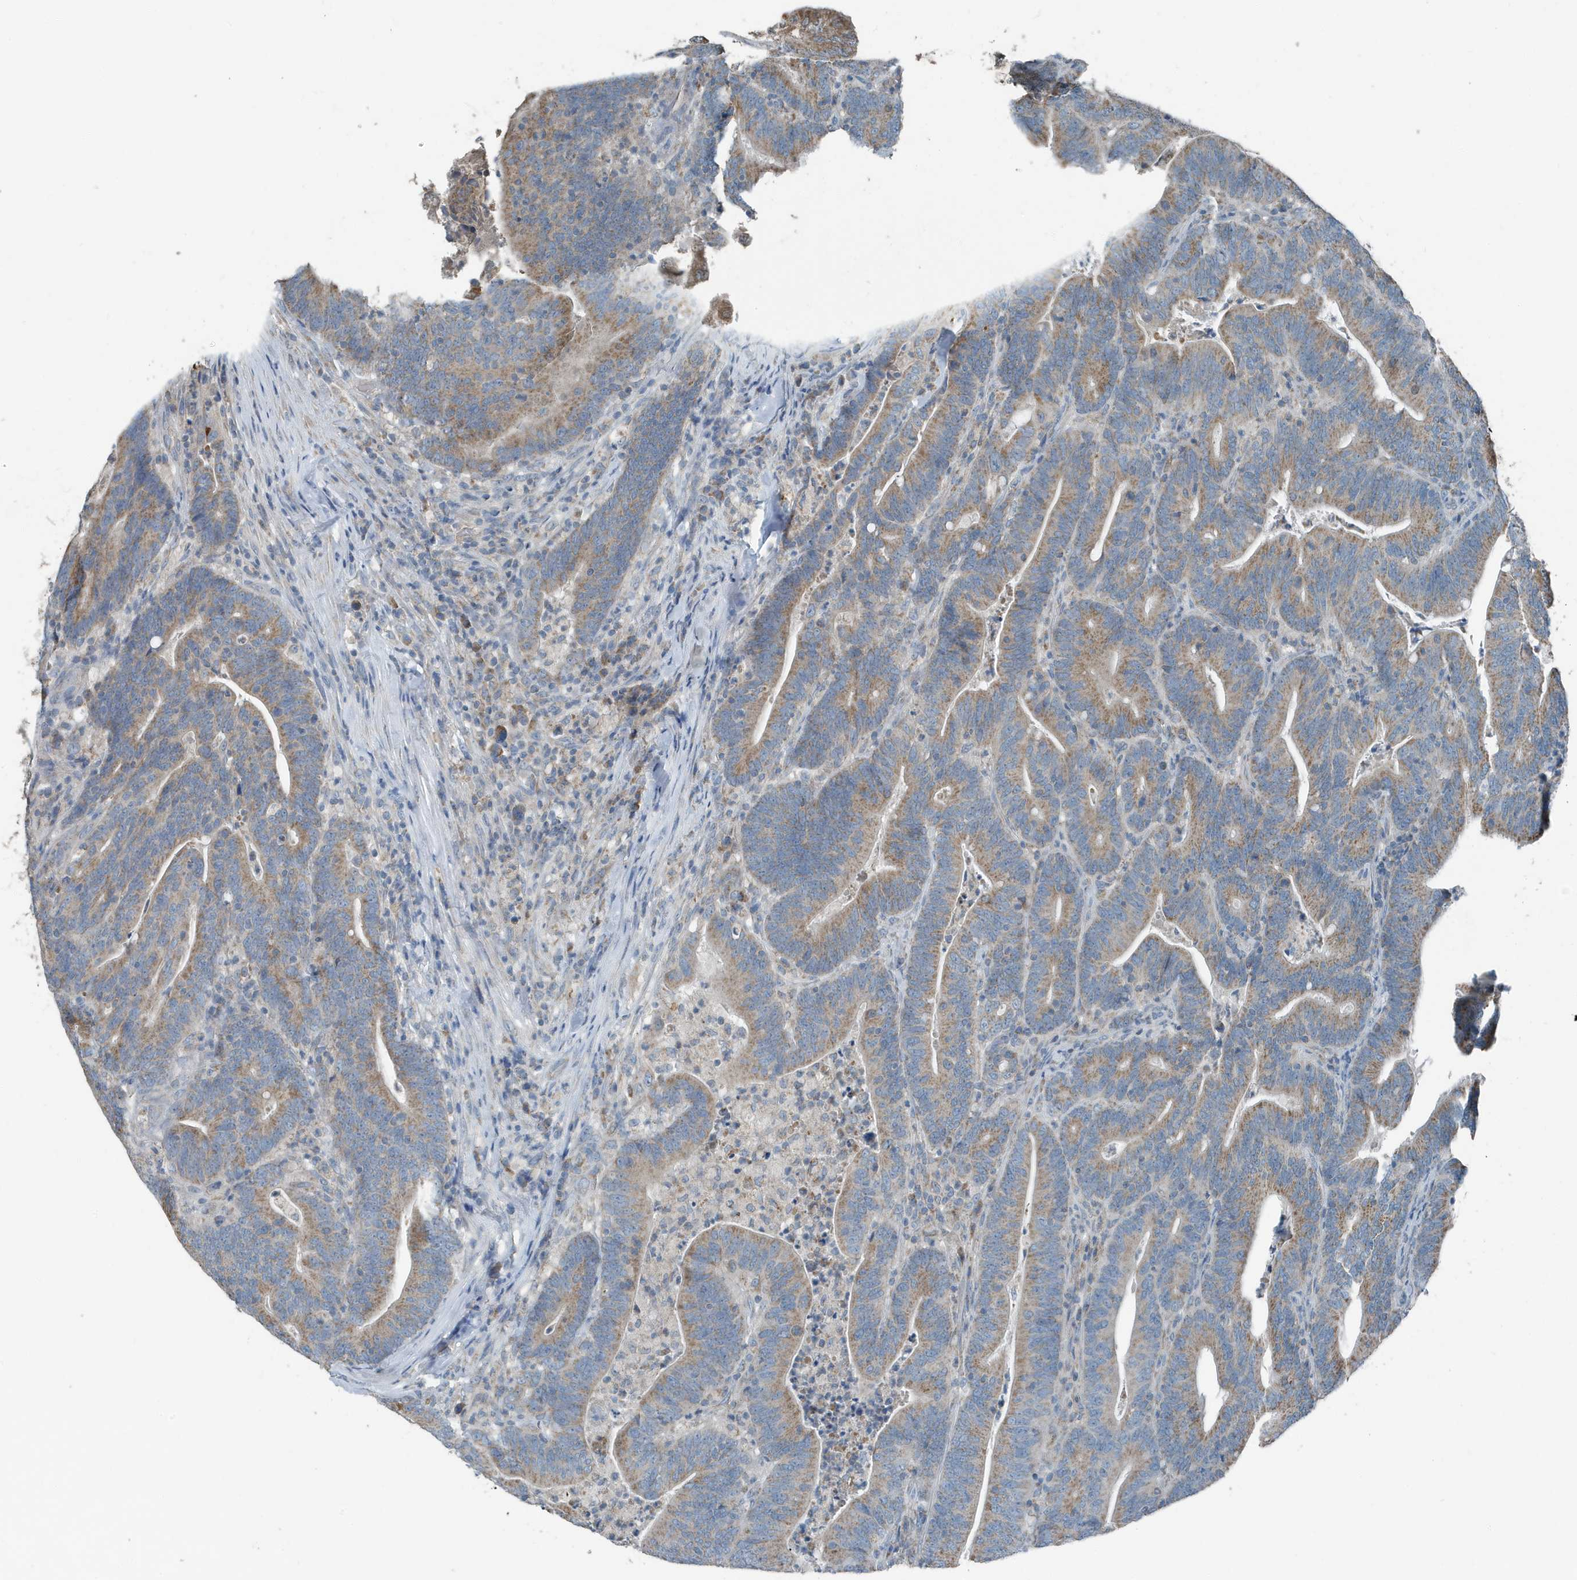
{"staining": {"intensity": "moderate", "quantity": "25%-75%", "location": "cytoplasmic/membranous"}, "tissue": "colorectal cancer", "cell_type": "Tumor cells", "image_type": "cancer", "snomed": [{"axis": "morphology", "description": "Adenocarcinoma, NOS"}, {"axis": "topography", "description": "Colon"}], "caption": "Colorectal cancer was stained to show a protein in brown. There is medium levels of moderate cytoplasmic/membranous positivity in approximately 25%-75% of tumor cells. (brown staining indicates protein expression, while blue staining denotes nuclei).", "gene": "MT-CYB", "patient": {"sex": "female", "age": 67}}